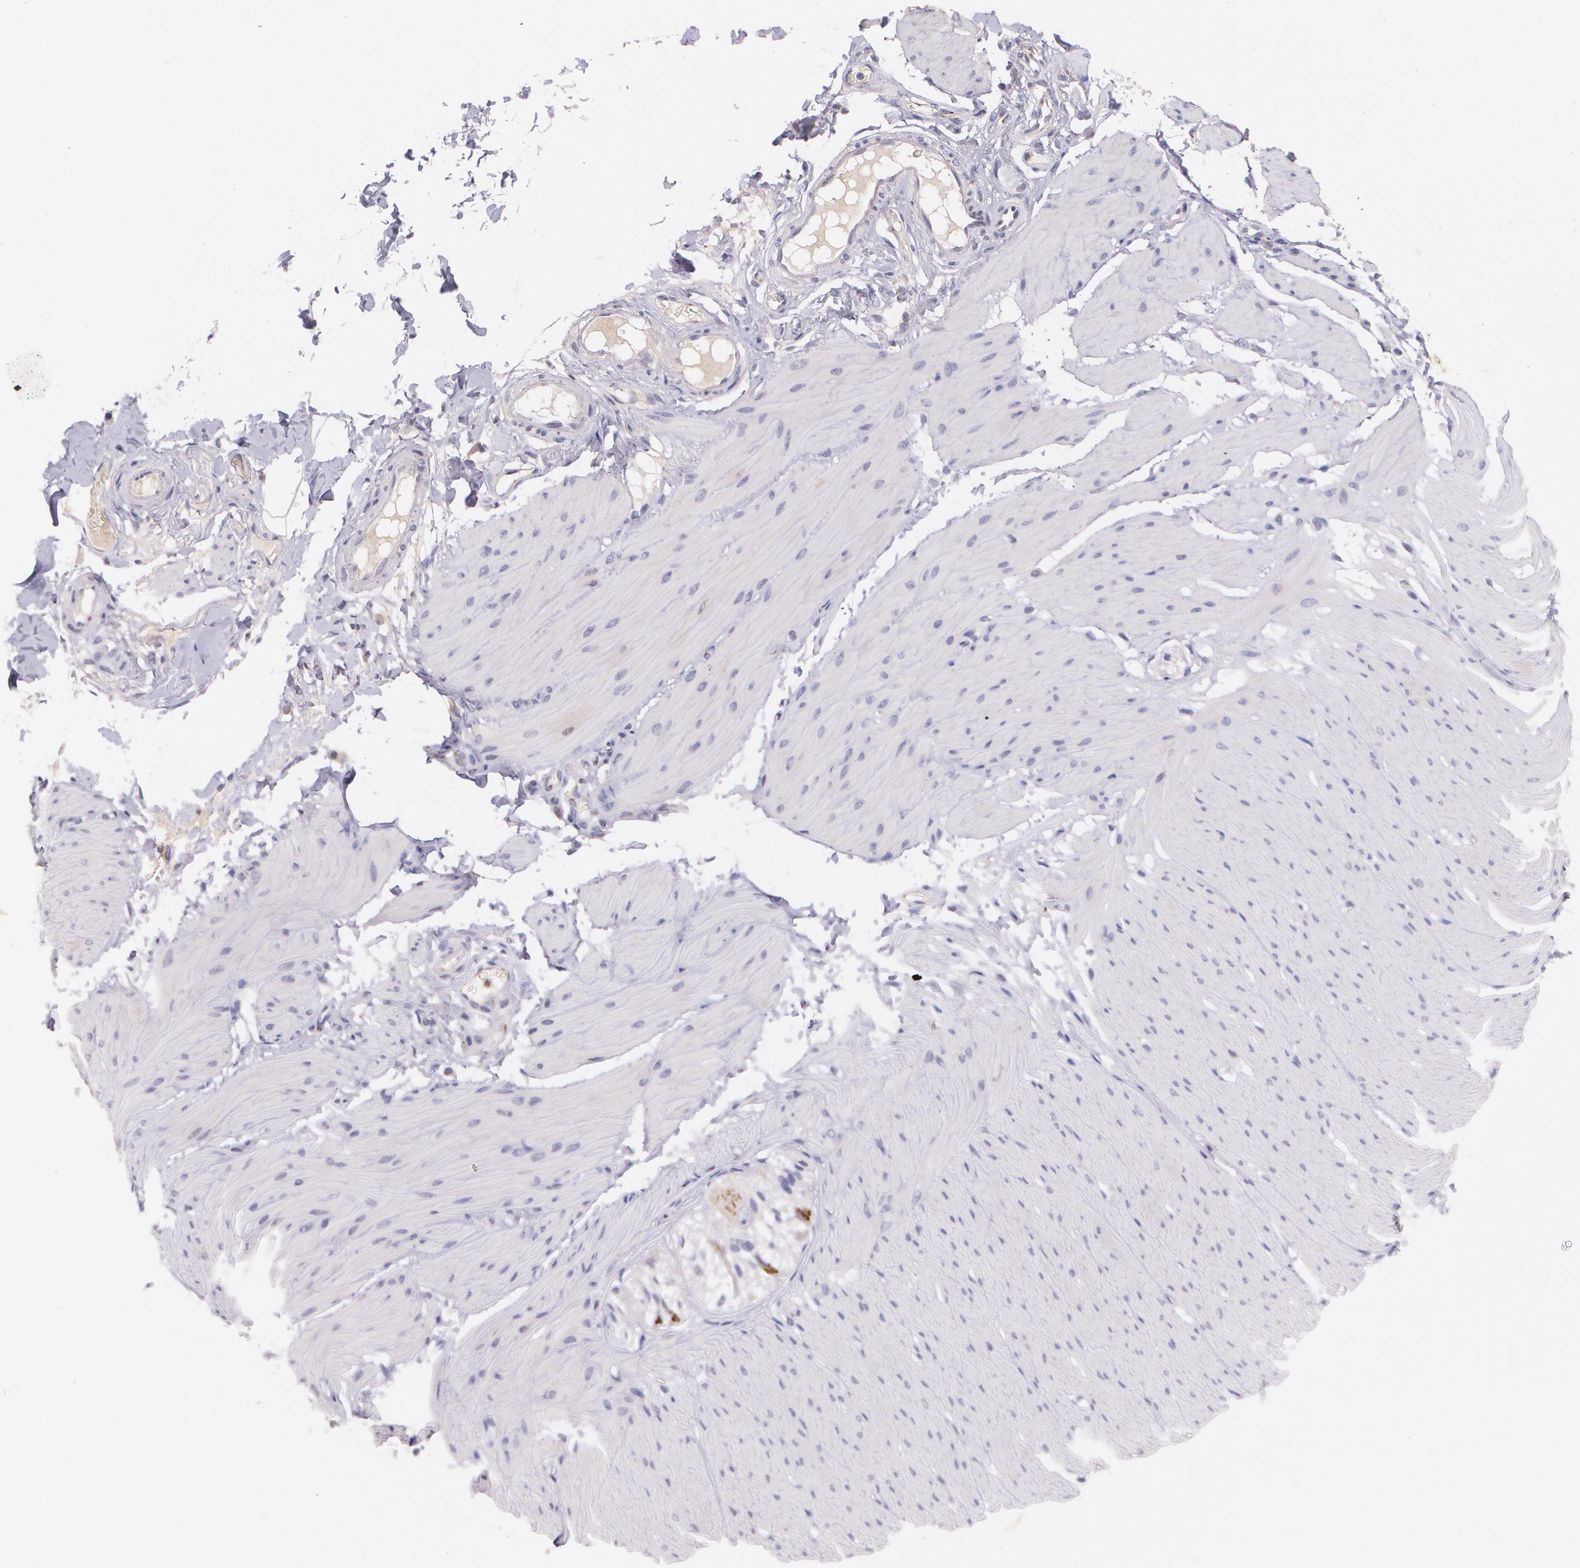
{"staining": {"intensity": "negative", "quantity": "none", "location": "none"}, "tissue": "smooth muscle", "cell_type": "Smooth muscle cells", "image_type": "normal", "snomed": [{"axis": "morphology", "description": "Normal tissue, NOS"}, {"axis": "topography", "description": "Smooth muscle"}, {"axis": "topography", "description": "Colon"}], "caption": "An immunohistochemistry (IHC) histopathology image of normal smooth muscle is shown. There is no staining in smooth muscle cells of smooth muscle. (DAB (3,3'-diaminobenzidine) immunohistochemistry (IHC) with hematoxylin counter stain).", "gene": "TM4SF1", "patient": {"sex": "male", "age": 67}}